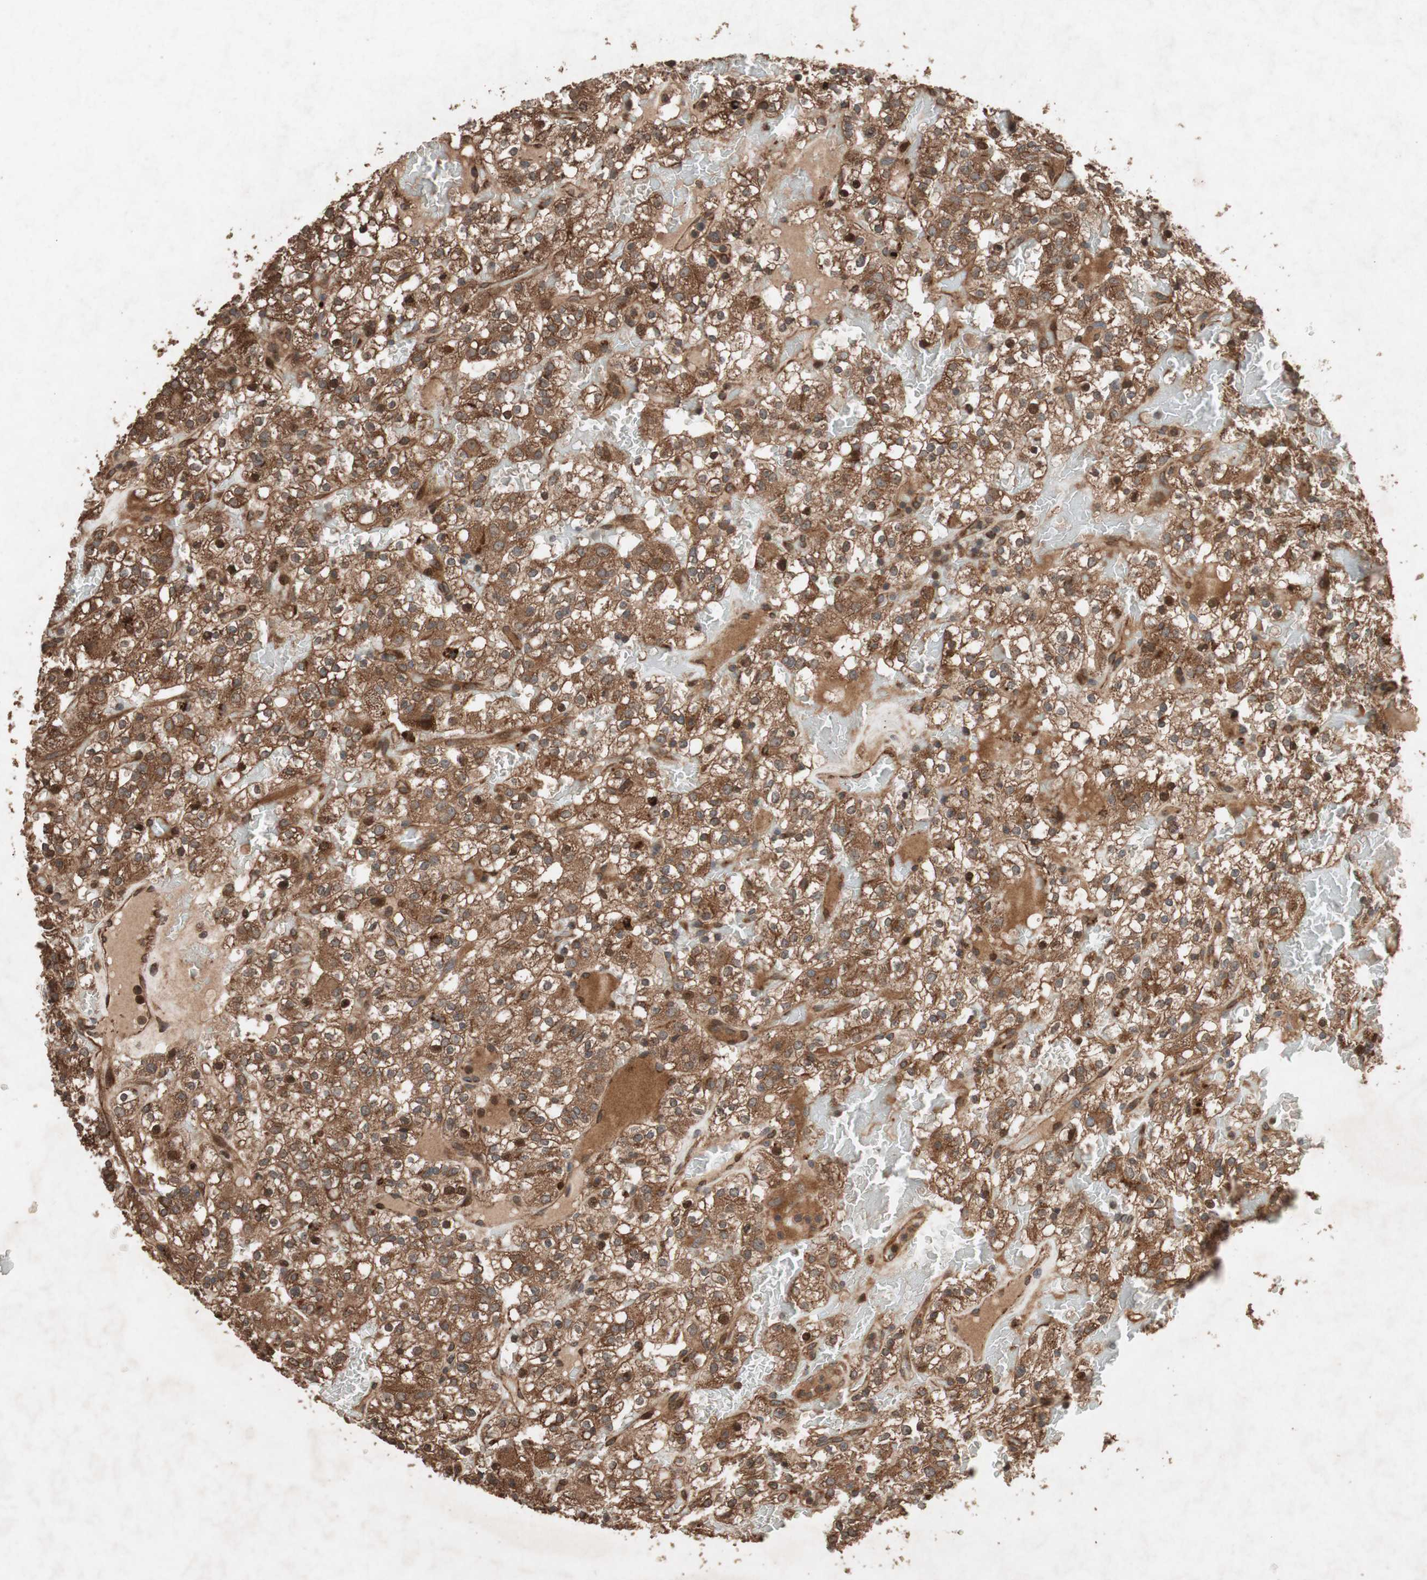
{"staining": {"intensity": "strong", "quantity": ">75%", "location": "cytoplasmic/membranous,nuclear"}, "tissue": "renal cancer", "cell_type": "Tumor cells", "image_type": "cancer", "snomed": [{"axis": "morphology", "description": "Normal tissue, NOS"}, {"axis": "morphology", "description": "Adenocarcinoma, NOS"}, {"axis": "topography", "description": "Kidney"}], "caption": "Immunohistochemistry (IHC) photomicrograph of renal cancer stained for a protein (brown), which displays high levels of strong cytoplasmic/membranous and nuclear positivity in about >75% of tumor cells.", "gene": "RAB1A", "patient": {"sex": "female", "age": 72}}